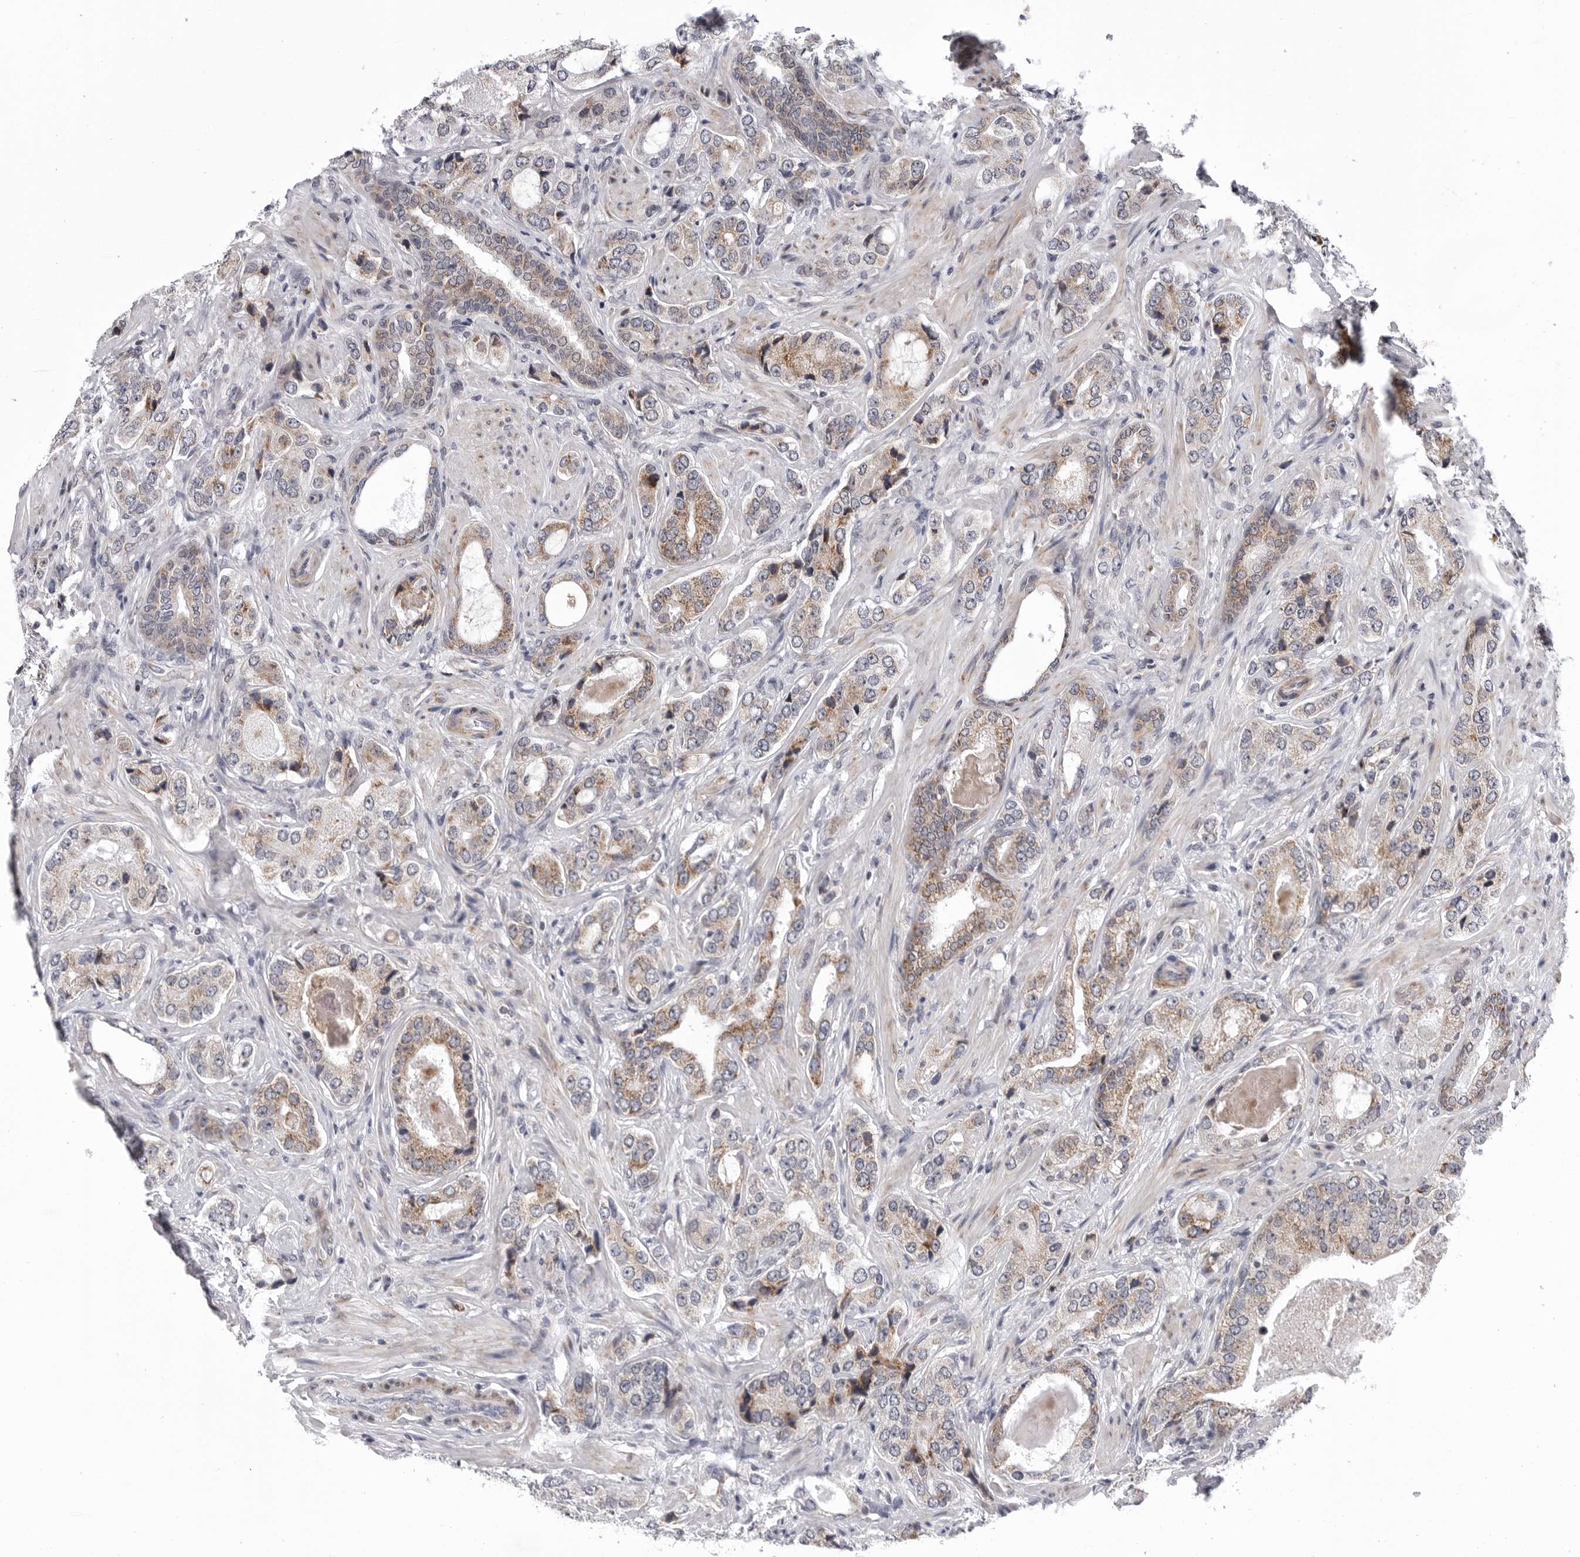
{"staining": {"intensity": "weak", "quantity": ">75%", "location": "cytoplasmic/membranous"}, "tissue": "prostate cancer", "cell_type": "Tumor cells", "image_type": "cancer", "snomed": [{"axis": "morphology", "description": "Normal tissue, NOS"}, {"axis": "morphology", "description": "Adenocarcinoma, High grade"}, {"axis": "topography", "description": "Prostate"}, {"axis": "topography", "description": "Peripheral nerve tissue"}], "caption": "Protein expression analysis of adenocarcinoma (high-grade) (prostate) shows weak cytoplasmic/membranous expression in about >75% of tumor cells.", "gene": "CDK20", "patient": {"sex": "male", "age": 59}}